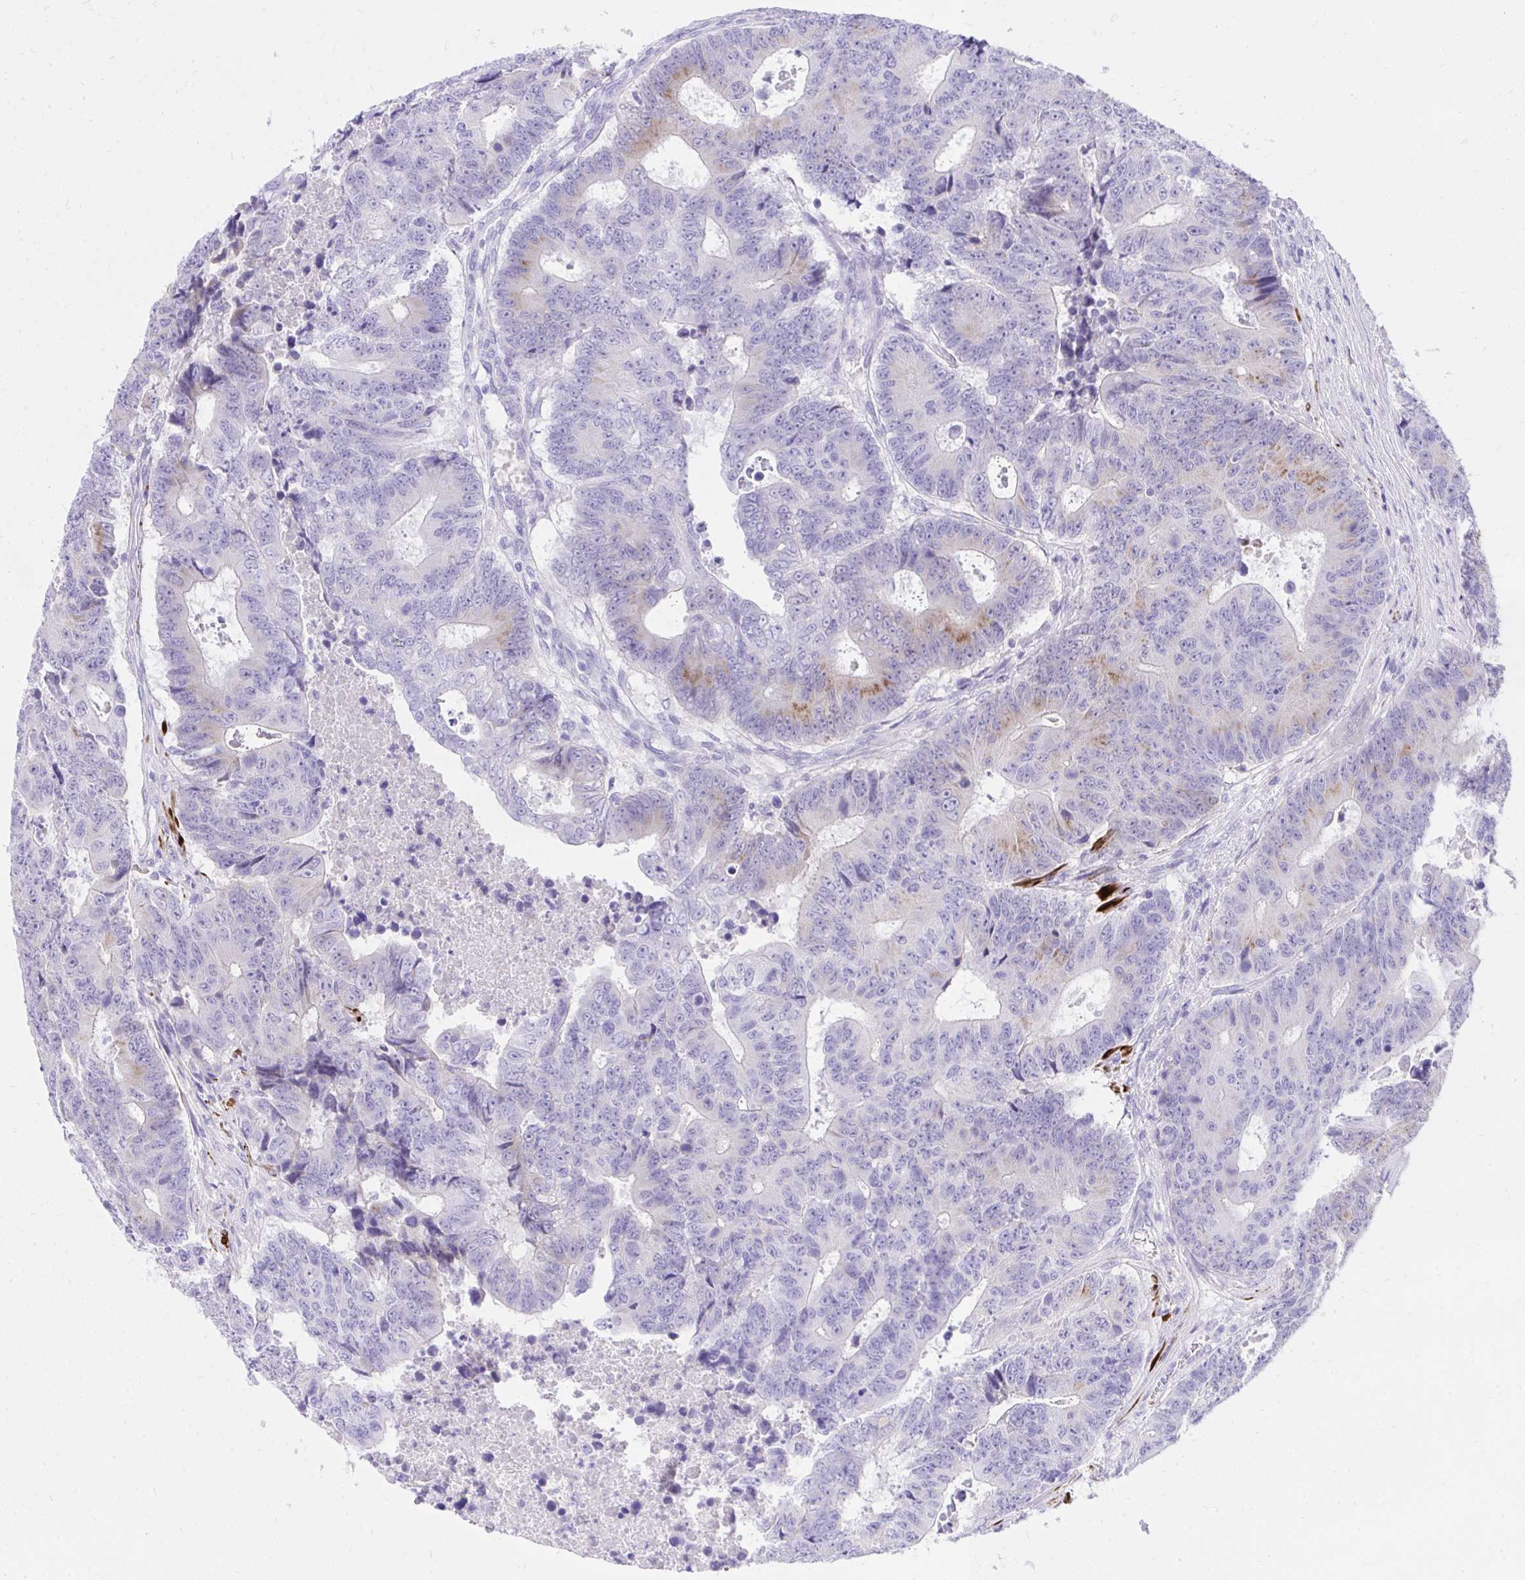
{"staining": {"intensity": "moderate", "quantity": "<25%", "location": "cytoplasmic/membranous"}, "tissue": "colorectal cancer", "cell_type": "Tumor cells", "image_type": "cancer", "snomed": [{"axis": "morphology", "description": "Adenocarcinoma, NOS"}, {"axis": "topography", "description": "Colon"}], "caption": "There is low levels of moderate cytoplasmic/membranous expression in tumor cells of adenocarcinoma (colorectal), as demonstrated by immunohistochemical staining (brown color).", "gene": "KCNN4", "patient": {"sex": "female", "age": 48}}